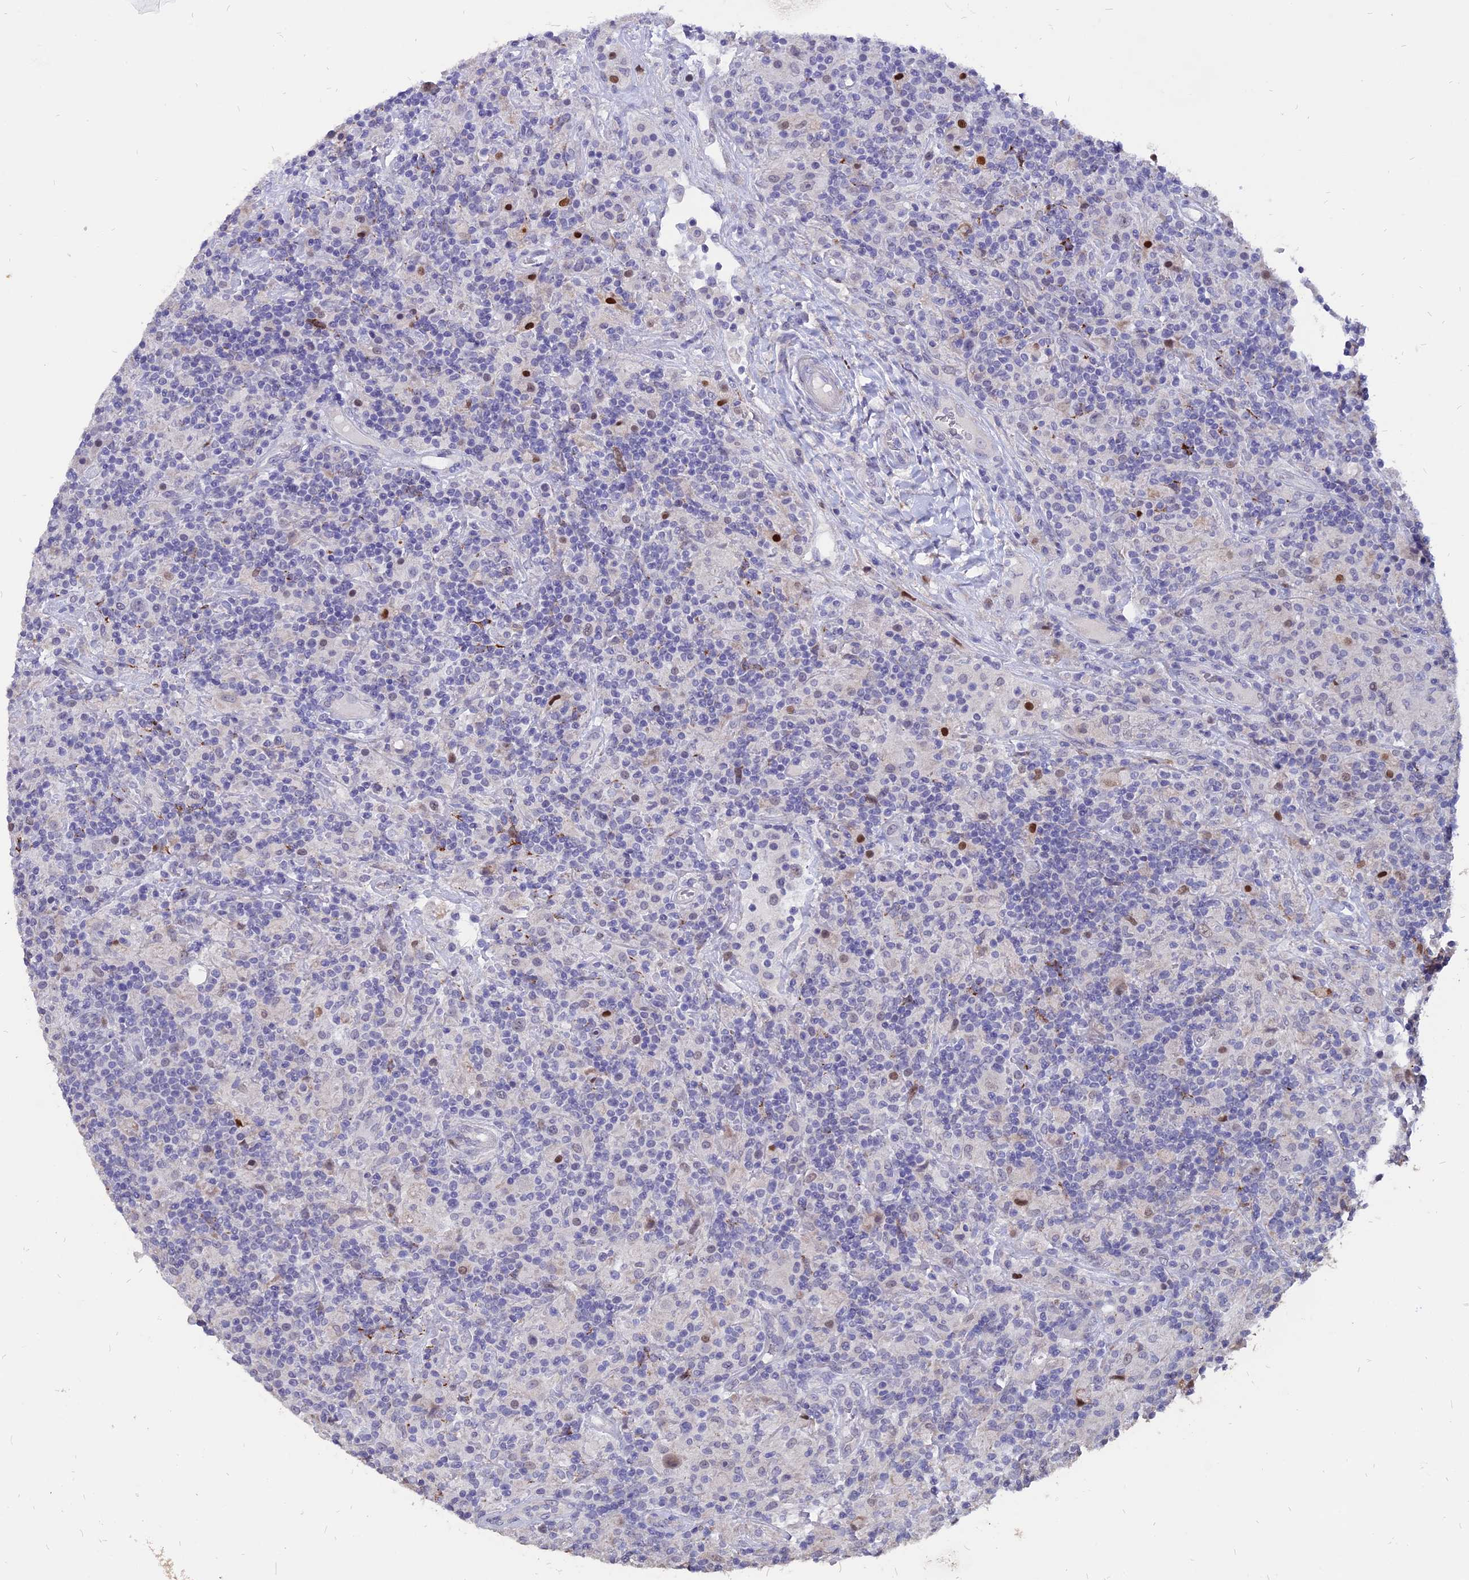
{"staining": {"intensity": "negative", "quantity": "none", "location": "none"}, "tissue": "lymphoma", "cell_type": "Tumor cells", "image_type": "cancer", "snomed": [{"axis": "morphology", "description": "Hodgkin's disease, NOS"}, {"axis": "topography", "description": "Lymph node"}], "caption": "Immunohistochemistry (IHC) image of neoplastic tissue: lymphoma stained with DAB (3,3'-diaminobenzidine) demonstrates no significant protein positivity in tumor cells. (Stains: DAB immunohistochemistry (IHC) with hematoxylin counter stain, Microscopy: brightfield microscopy at high magnification).", "gene": "TMEM263", "patient": {"sex": "male", "age": 70}}